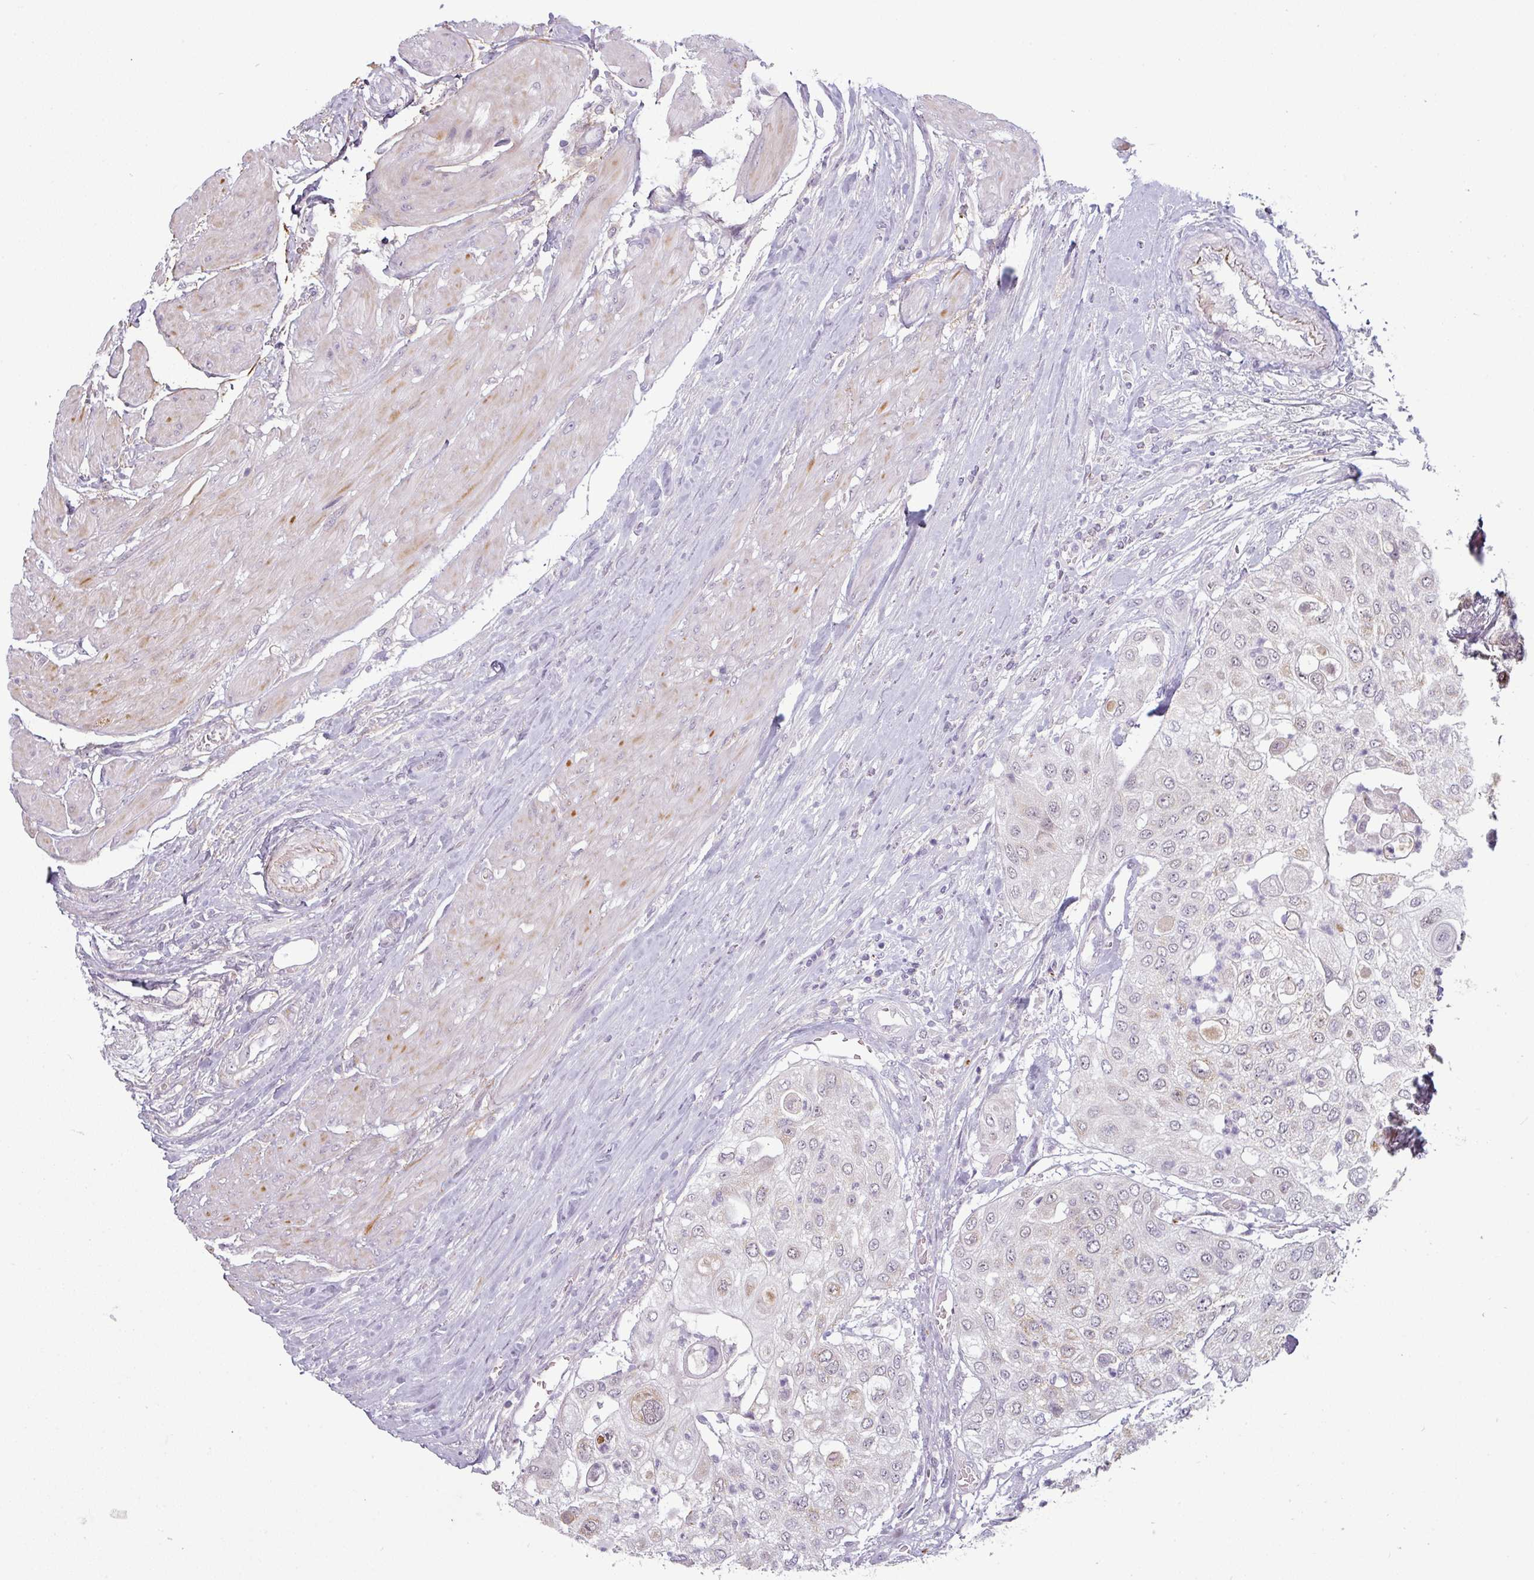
{"staining": {"intensity": "weak", "quantity": "<25%", "location": "cytoplasmic/membranous"}, "tissue": "urothelial cancer", "cell_type": "Tumor cells", "image_type": "cancer", "snomed": [{"axis": "morphology", "description": "Urothelial carcinoma, High grade"}, {"axis": "topography", "description": "Urinary bladder"}], "caption": "Immunohistochemistry image of high-grade urothelial carcinoma stained for a protein (brown), which exhibits no positivity in tumor cells.", "gene": "C2orf16", "patient": {"sex": "female", "age": 79}}